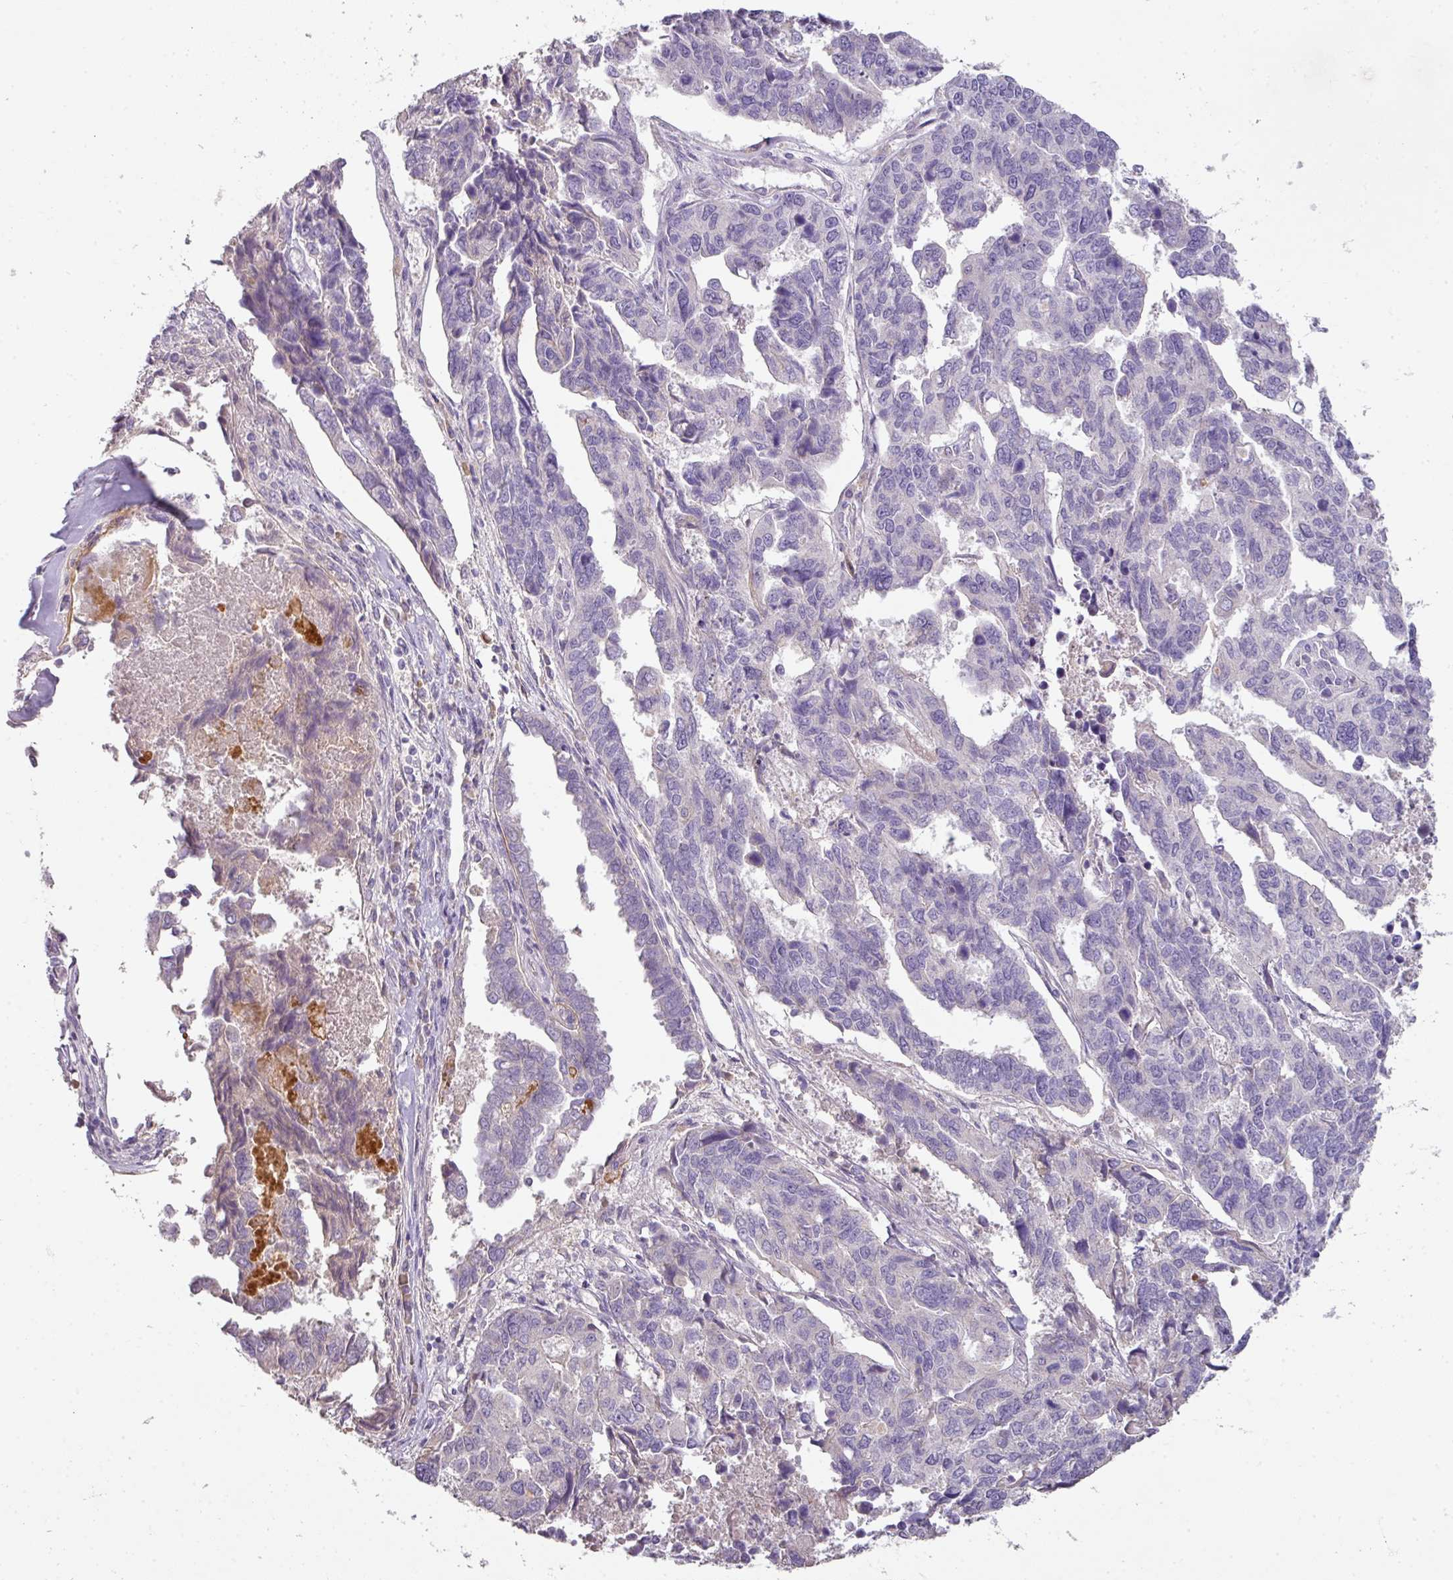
{"staining": {"intensity": "negative", "quantity": "none", "location": "none"}, "tissue": "endometrial cancer", "cell_type": "Tumor cells", "image_type": "cancer", "snomed": [{"axis": "morphology", "description": "Adenocarcinoma, NOS"}, {"axis": "topography", "description": "Endometrium"}], "caption": "Adenocarcinoma (endometrial) was stained to show a protein in brown. There is no significant expression in tumor cells.", "gene": "ZNF266", "patient": {"sex": "female", "age": 73}}